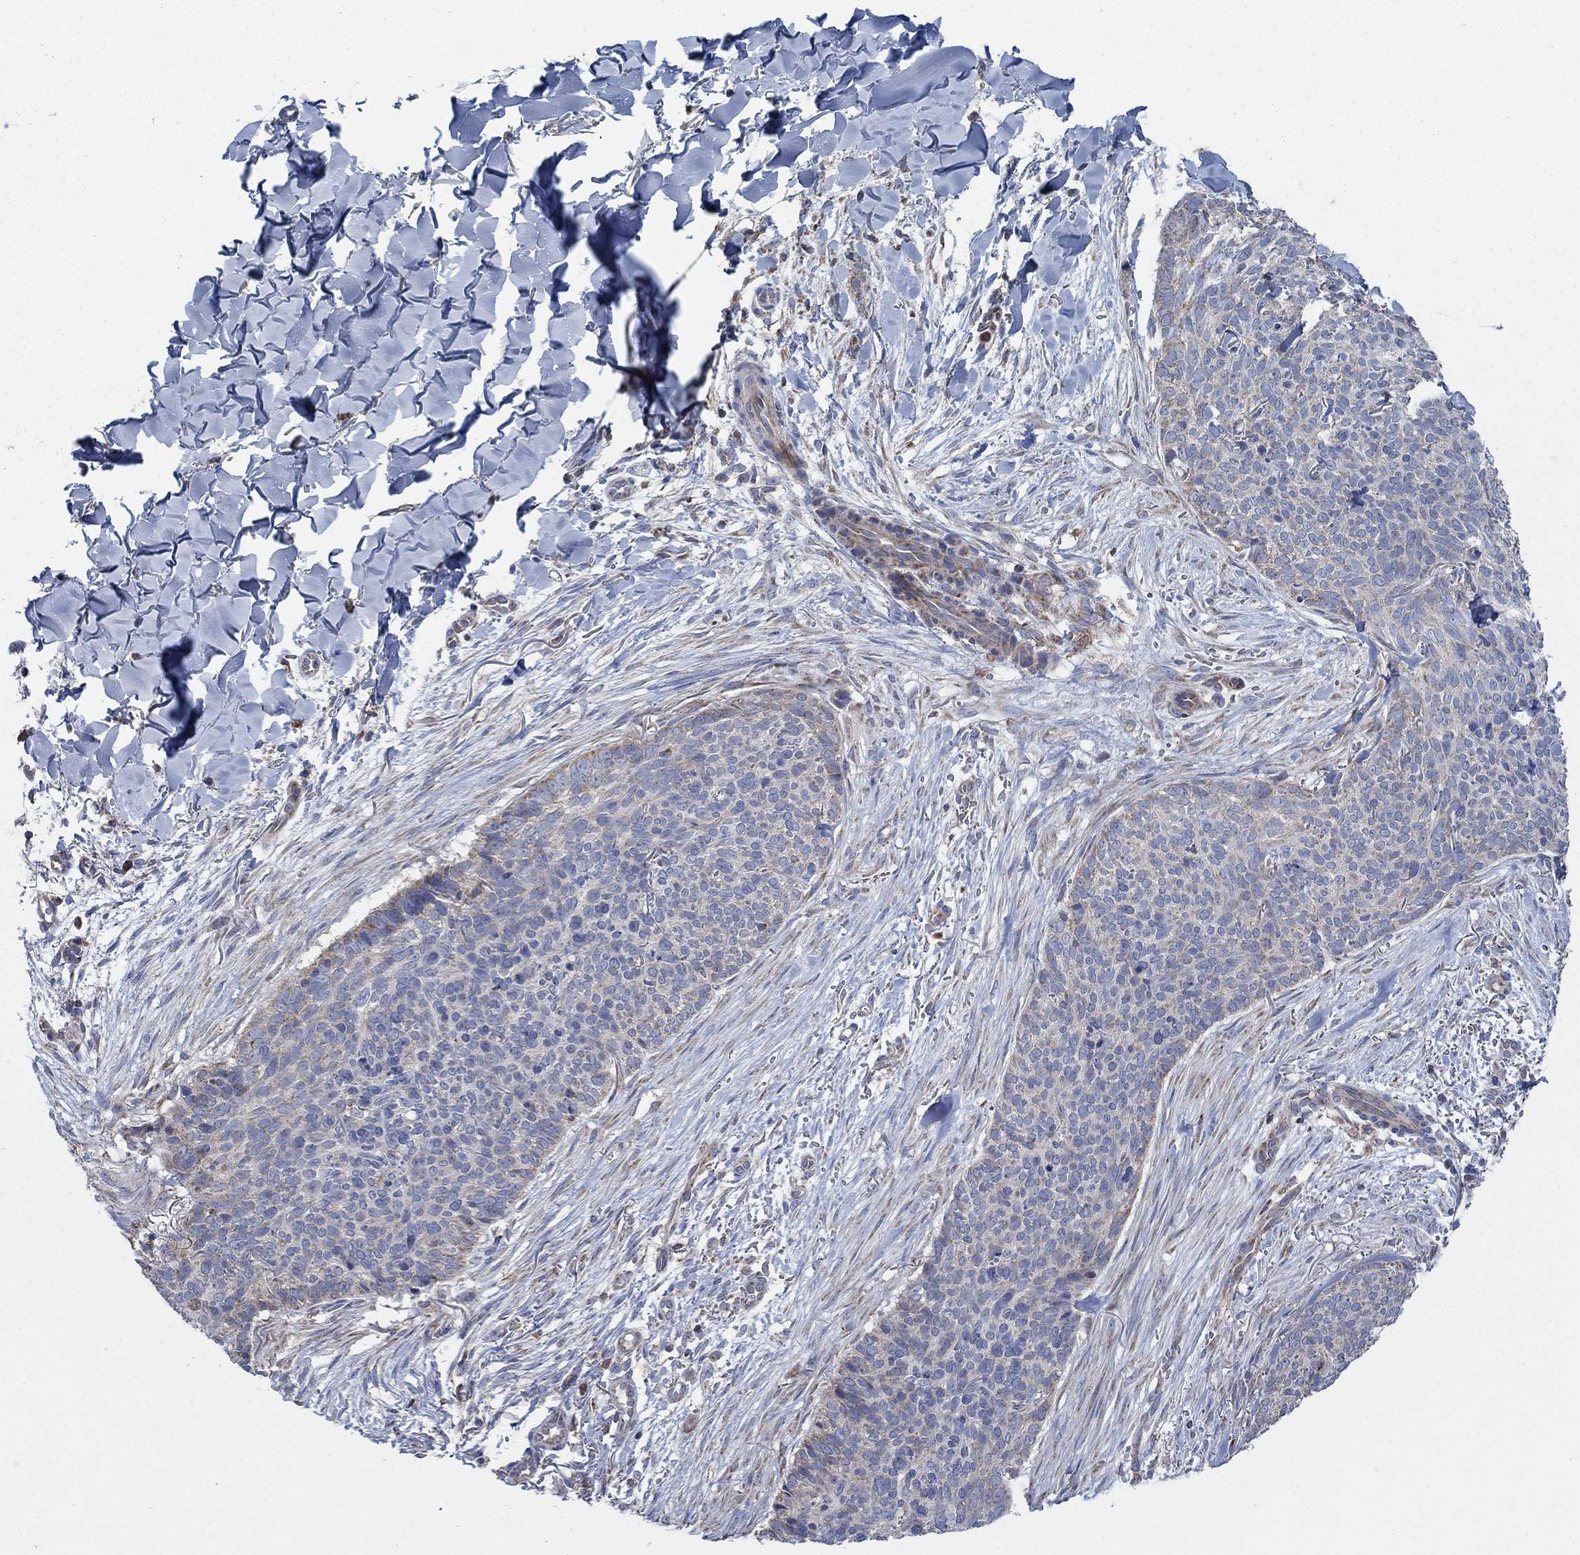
{"staining": {"intensity": "negative", "quantity": "none", "location": "none"}, "tissue": "skin cancer", "cell_type": "Tumor cells", "image_type": "cancer", "snomed": [{"axis": "morphology", "description": "Basal cell carcinoma"}, {"axis": "topography", "description": "Skin"}], "caption": "Tumor cells show no significant positivity in skin cancer.", "gene": "NCEH1", "patient": {"sex": "male", "age": 64}}